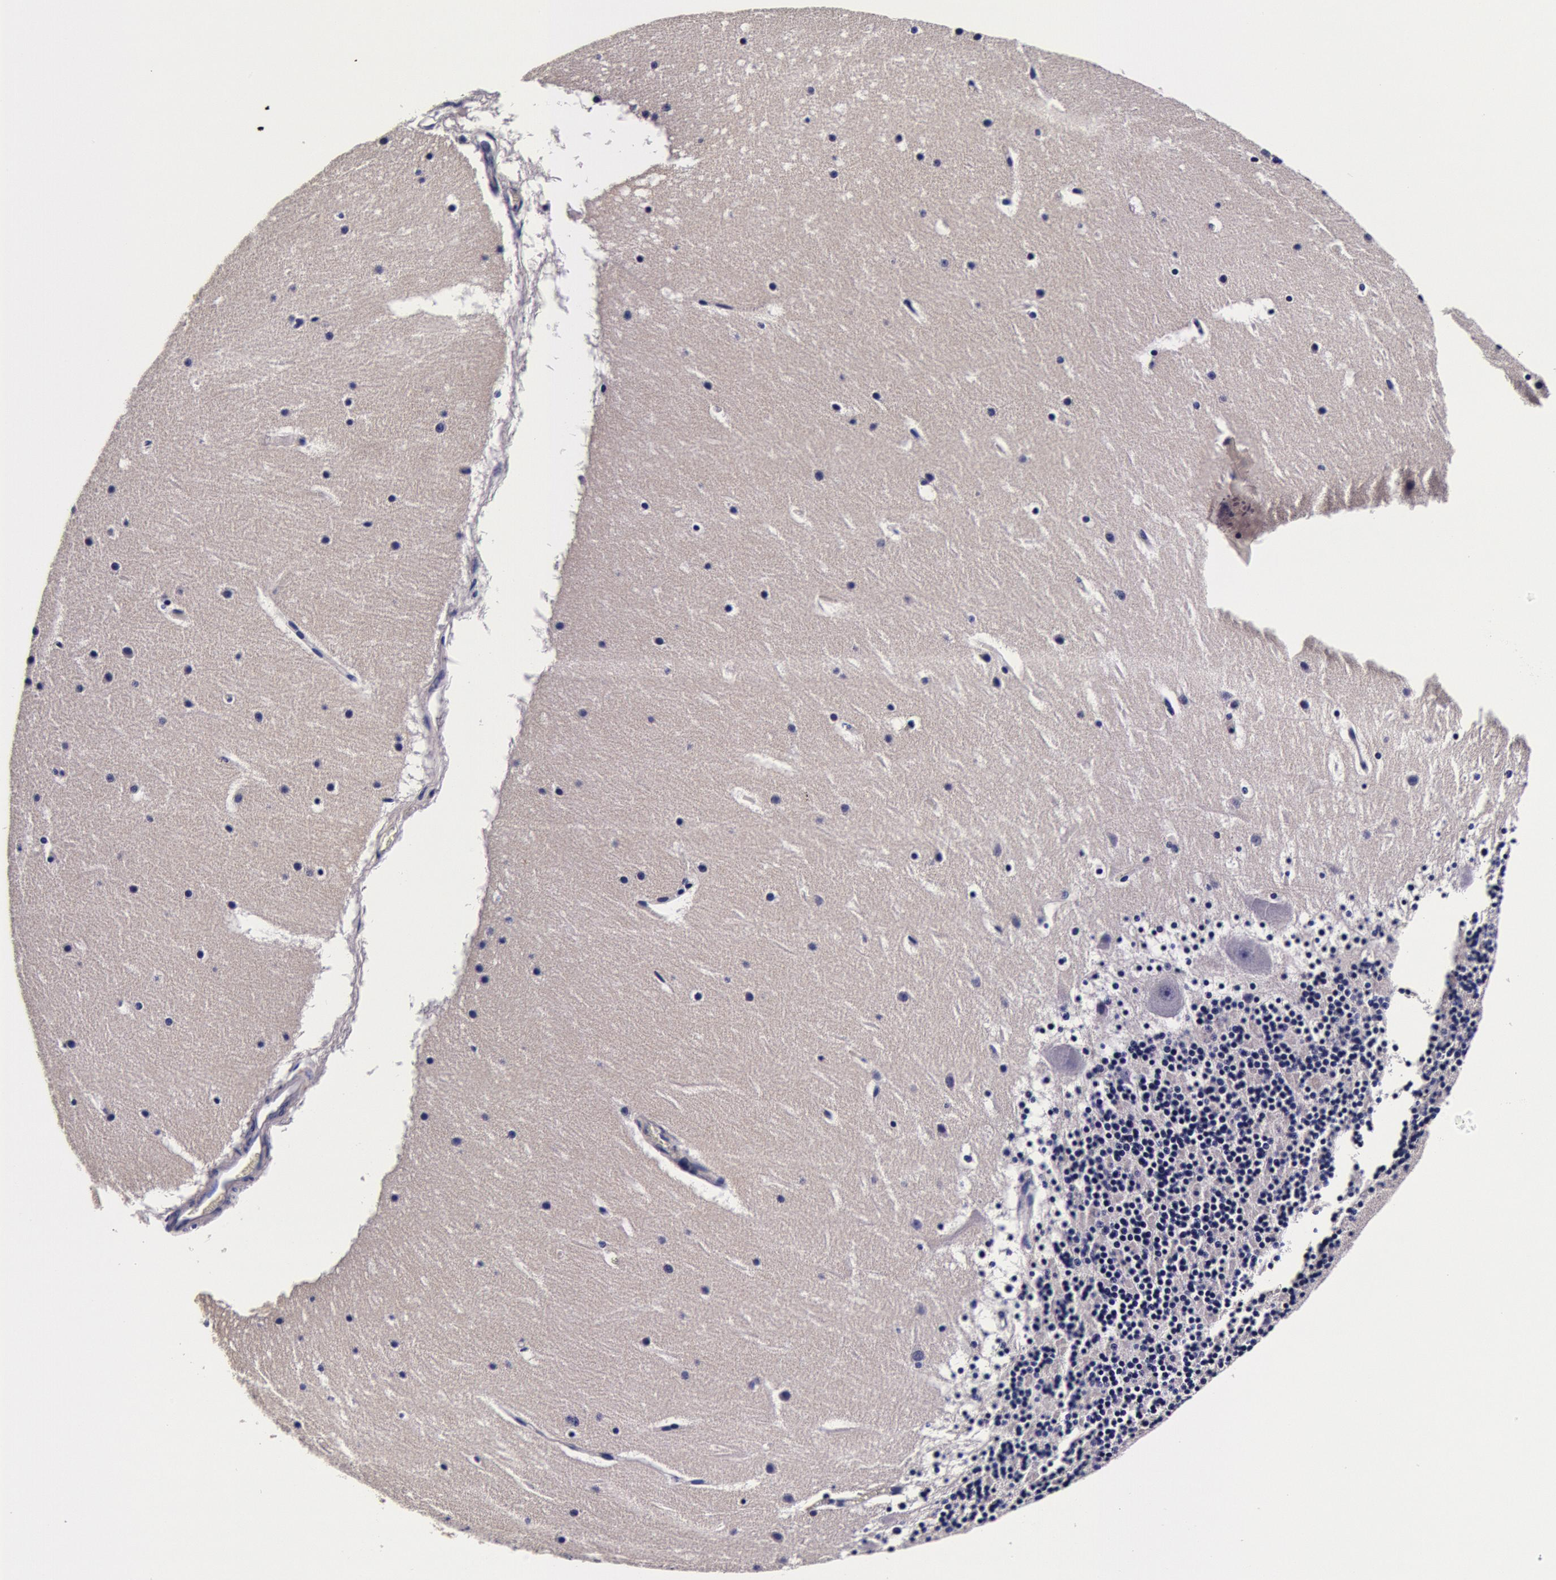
{"staining": {"intensity": "negative", "quantity": "none", "location": "none"}, "tissue": "cerebellum", "cell_type": "Cells in granular layer", "image_type": "normal", "snomed": [{"axis": "morphology", "description": "Normal tissue, NOS"}, {"axis": "topography", "description": "Cerebellum"}], "caption": "An immunohistochemistry (IHC) micrograph of benign cerebellum is shown. There is no staining in cells in granular layer of cerebellum. (Stains: DAB (3,3'-diaminobenzidine) IHC with hematoxylin counter stain, Microscopy: brightfield microscopy at high magnification).", "gene": "CCDC22", "patient": {"sex": "male", "age": 45}}